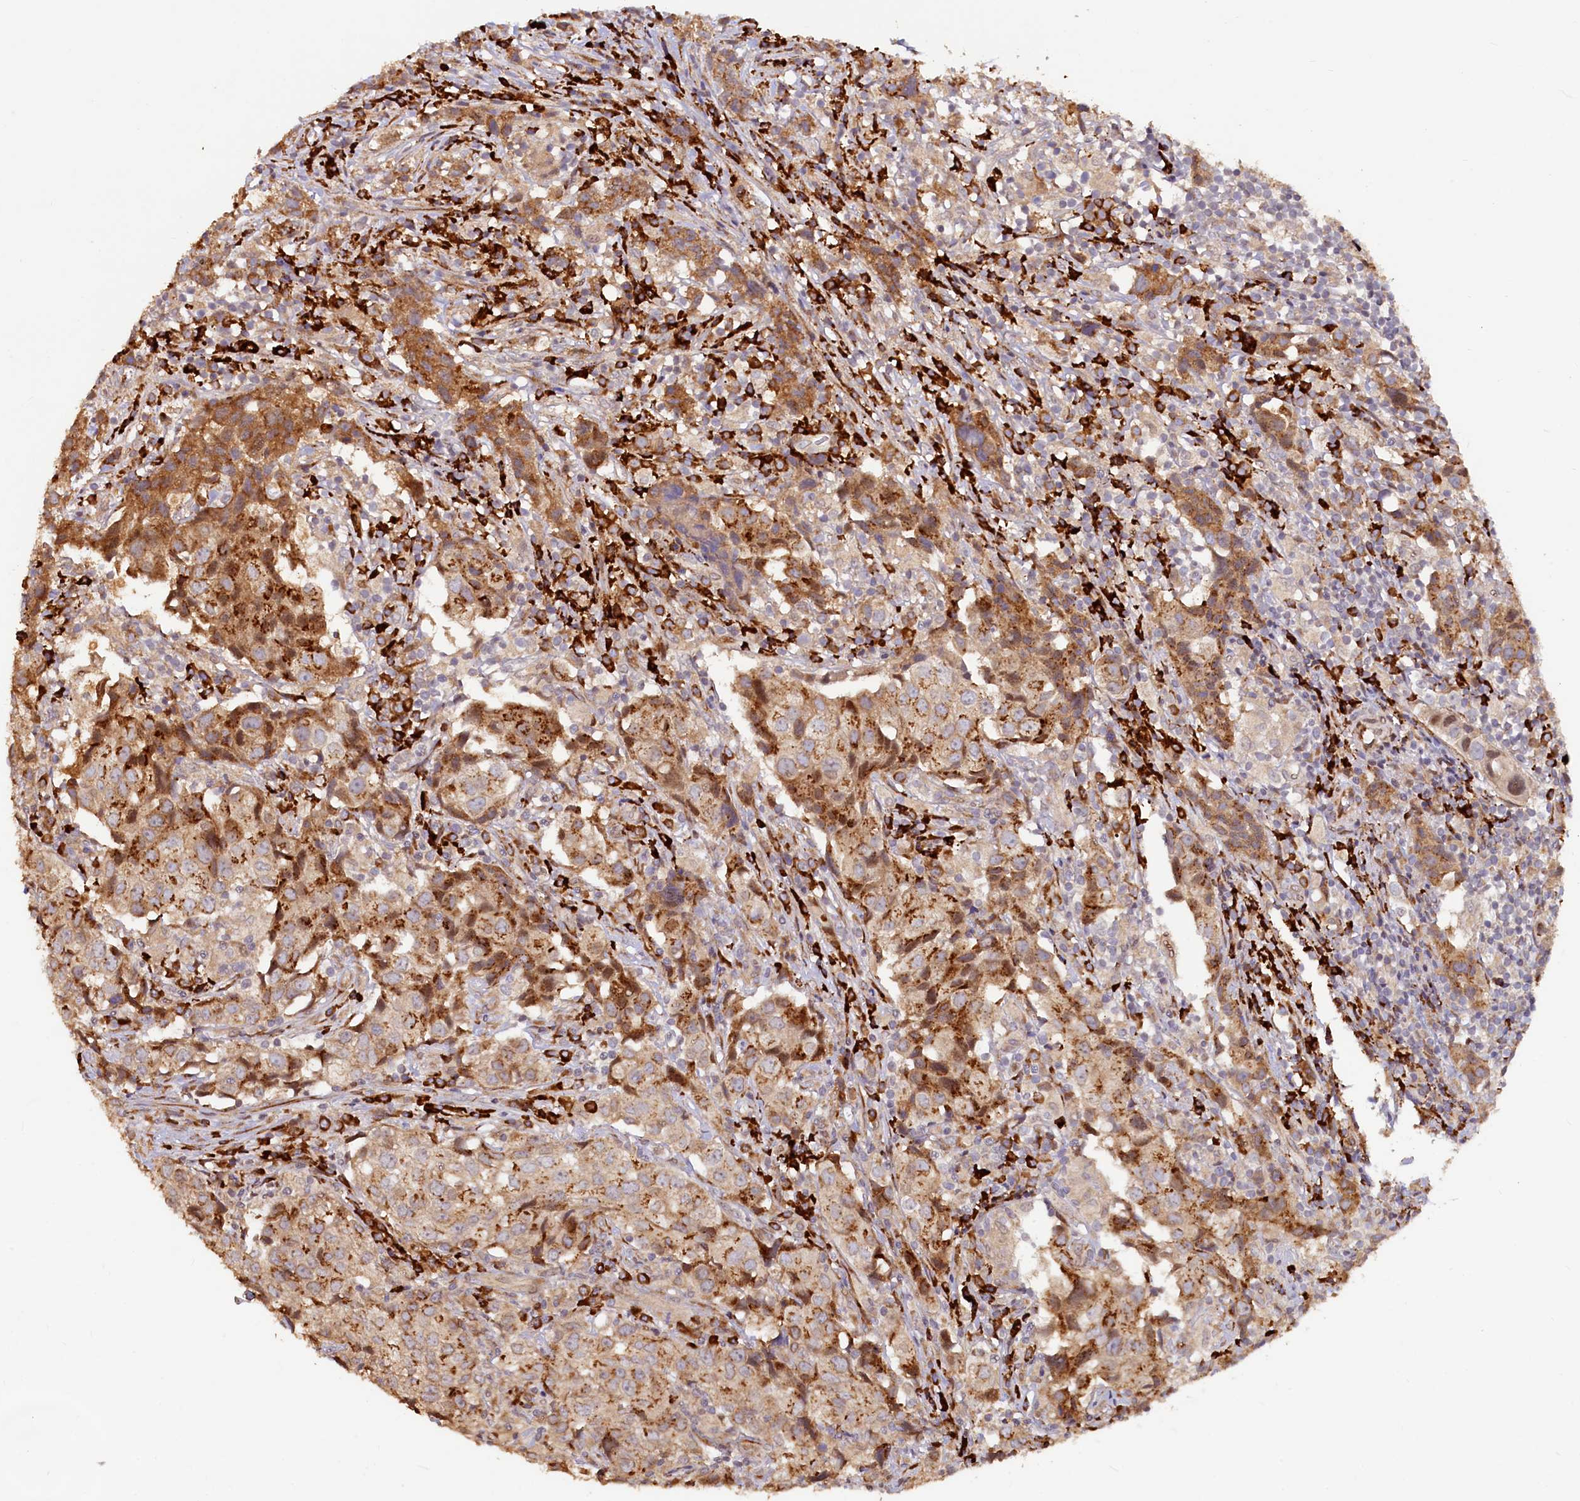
{"staining": {"intensity": "moderate", "quantity": "25%-75%", "location": "cytoplasmic/membranous"}, "tissue": "urothelial cancer", "cell_type": "Tumor cells", "image_type": "cancer", "snomed": [{"axis": "morphology", "description": "Urothelial carcinoma, High grade"}, {"axis": "topography", "description": "Urinary bladder"}], "caption": "Immunohistochemistry staining of urothelial cancer, which shows medium levels of moderate cytoplasmic/membranous staining in approximately 25%-75% of tumor cells indicating moderate cytoplasmic/membranous protein positivity. The staining was performed using DAB (3,3'-diaminobenzidine) (brown) for protein detection and nuclei were counterstained in hematoxylin (blue).", "gene": "C5orf15", "patient": {"sex": "female", "age": 75}}